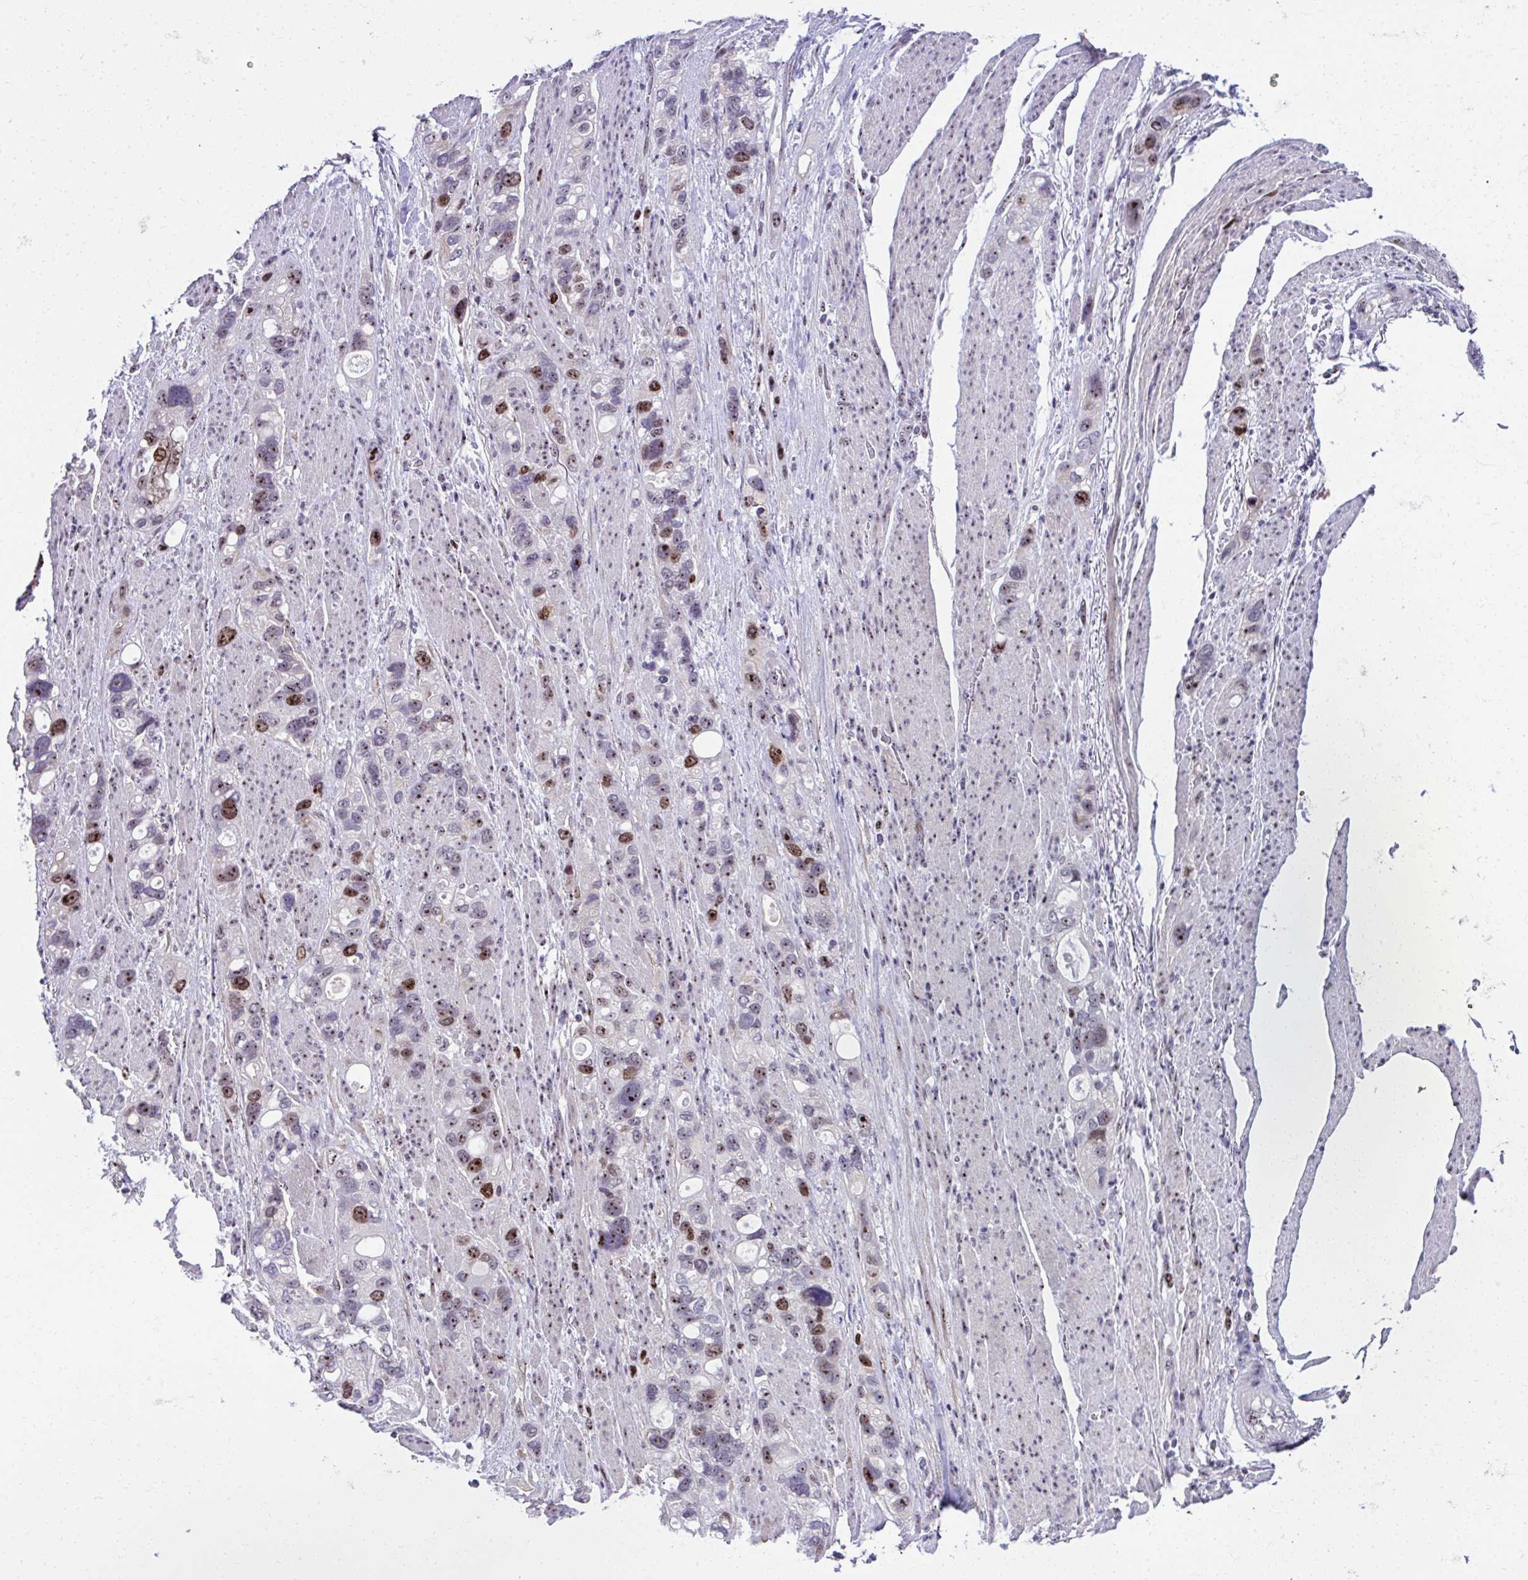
{"staining": {"intensity": "strong", "quantity": "25%-75%", "location": "nuclear"}, "tissue": "stomach cancer", "cell_type": "Tumor cells", "image_type": "cancer", "snomed": [{"axis": "morphology", "description": "Adenocarcinoma, NOS"}, {"axis": "topography", "description": "Stomach, upper"}], "caption": "Immunohistochemical staining of human adenocarcinoma (stomach) reveals strong nuclear protein expression in about 25%-75% of tumor cells.", "gene": "CEP72", "patient": {"sex": "female", "age": 81}}